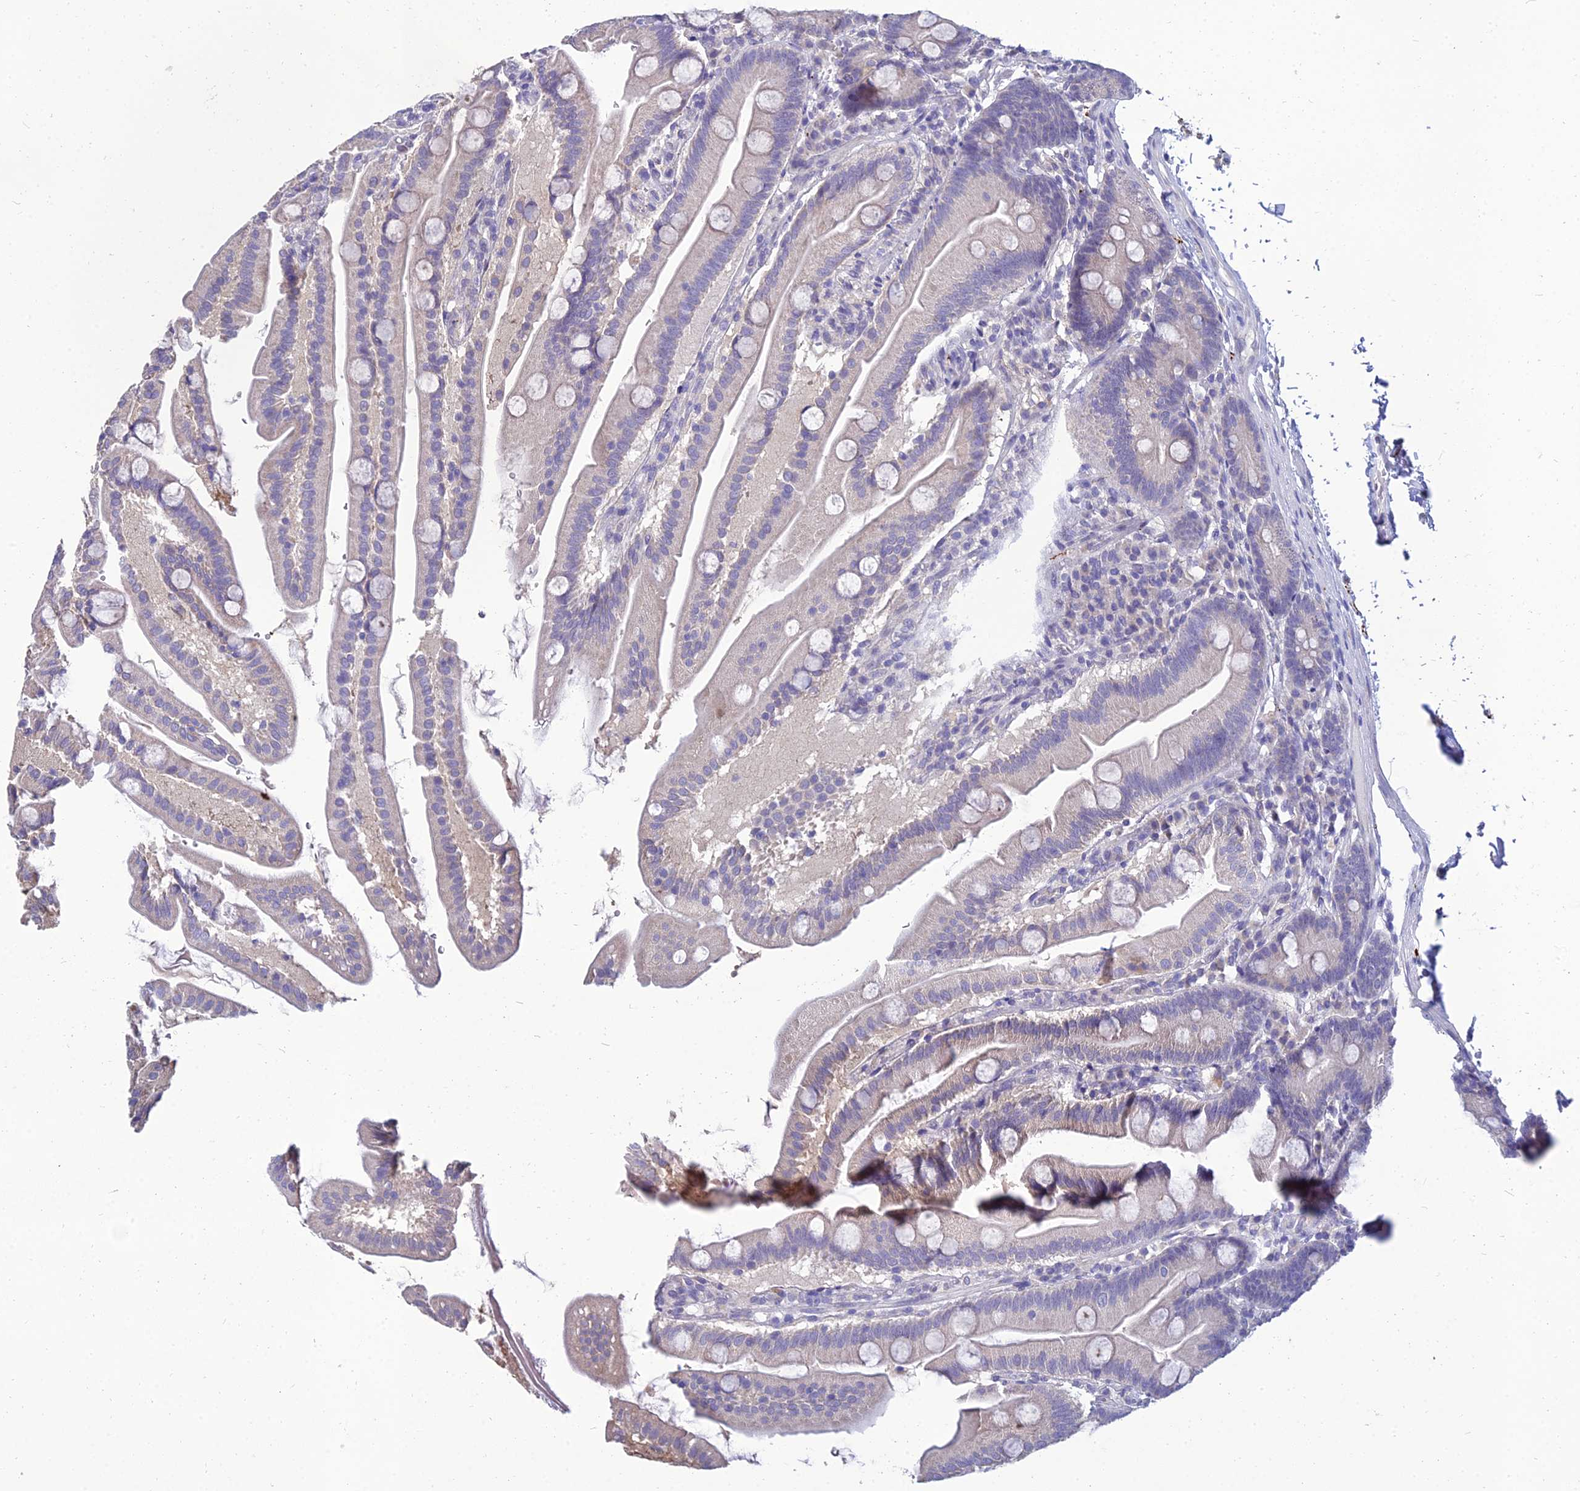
{"staining": {"intensity": "negative", "quantity": "none", "location": "none"}, "tissue": "small intestine", "cell_type": "Glandular cells", "image_type": "normal", "snomed": [{"axis": "morphology", "description": "Normal tissue, NOS"}, {"axis": "topography", "description": "Small intestine"}], "caption": "Protein analysis of benign small intestine demonstrates no significant staining in glandular cells.", "gene": "NPY", "patient": {"sex": "female", "age": 68}}